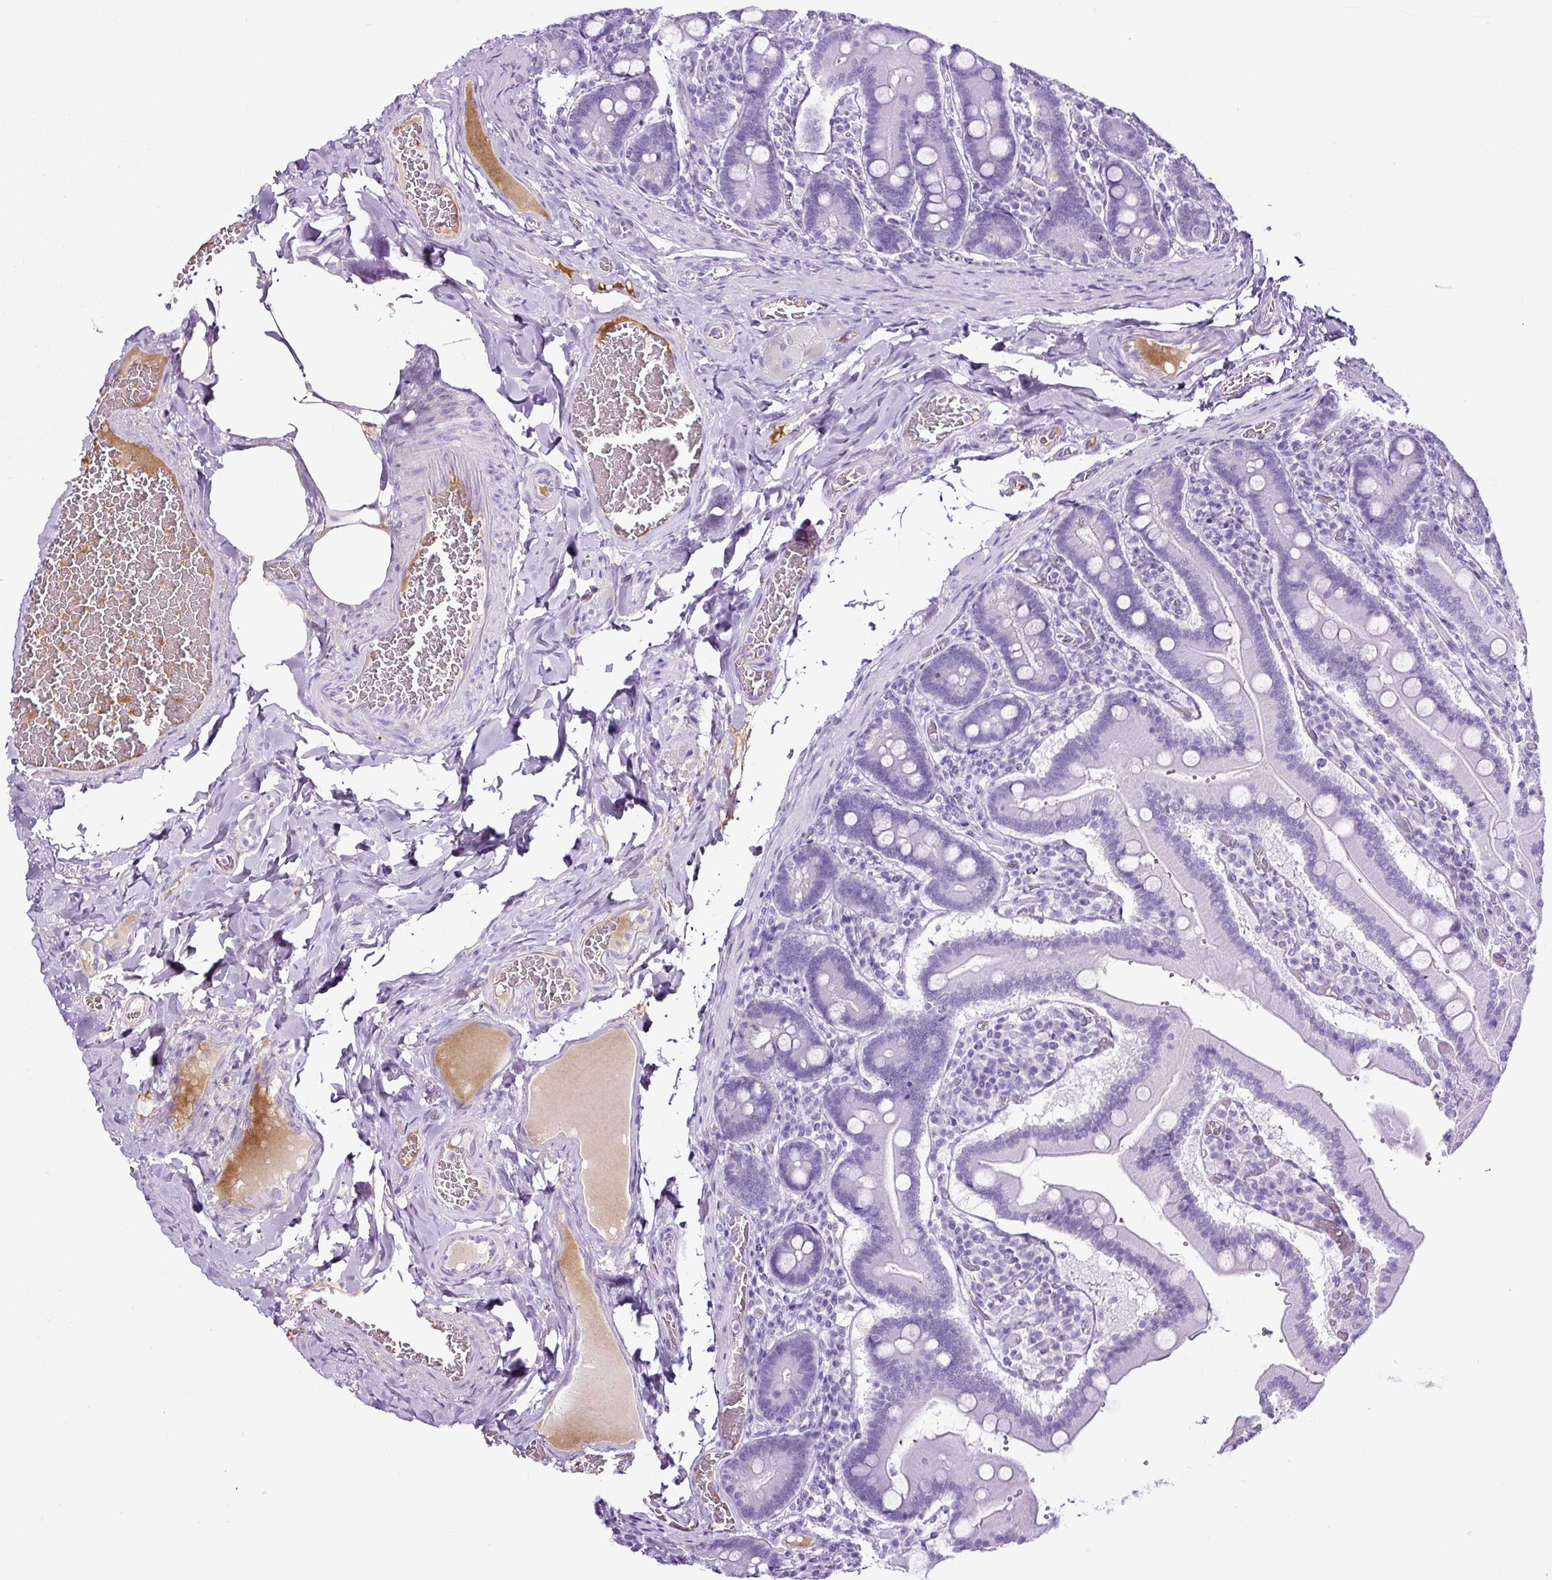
{"staining": {"intensity": "negative", "quantity": "none", "location": "none"}, "tissue": "duodenum", "cell_type": "Glandular cells", "image_type": "normal", "snomed": [{"axis": "morphology", "description": "Normal tissue, NOS"}, {"axis": "topography", "description": "Duodenum"}], "caption": "Micrograph shows no protein positivity in glandular cells of benign duodenum. (DAB (3,3'-diaminobenzidine) IHC visualized using brightfield microscopy, high magnification).", "gene": "TMEM200B", "patient": {"sex": "female", "age": 62}}